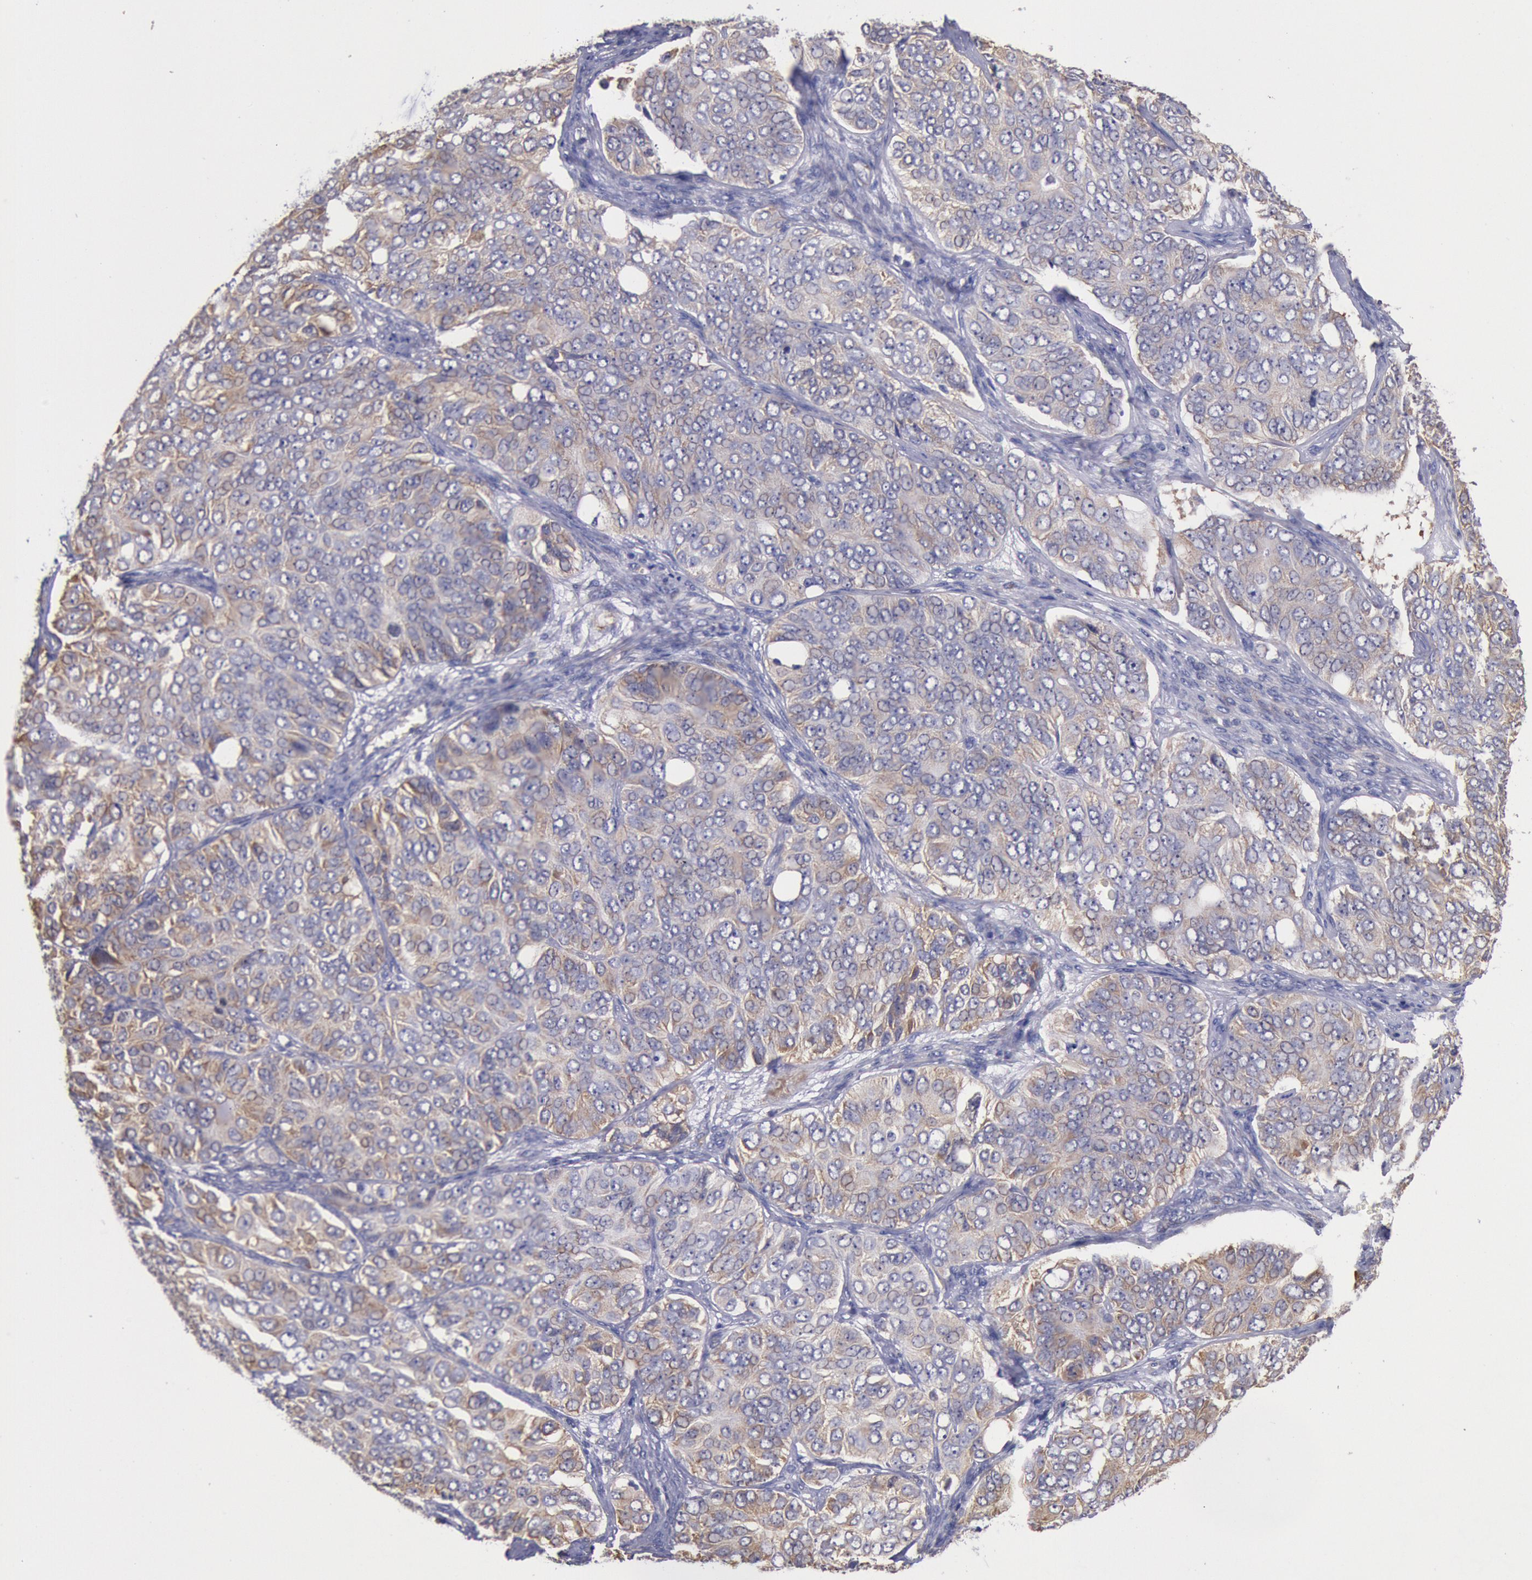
{"staining": {"intensity": "weak", "quantity": ">75%", "location": "cytoplasmic/membranous"}, "tissue": "ovarian cancer", "cell_type": "Tumor cells", "image_type": "cancer", "snomed": [{"axis": "morphology", "description": "Carcinoma, endometroid"}, {"axis": "topography", "description": "Ovary"}], "caption": "Human ovarian cancer stained with a protein marker shows weak staining in tumor cells.", "gene": "DRG1", "patient": {"sex": "female", "age": 51}}